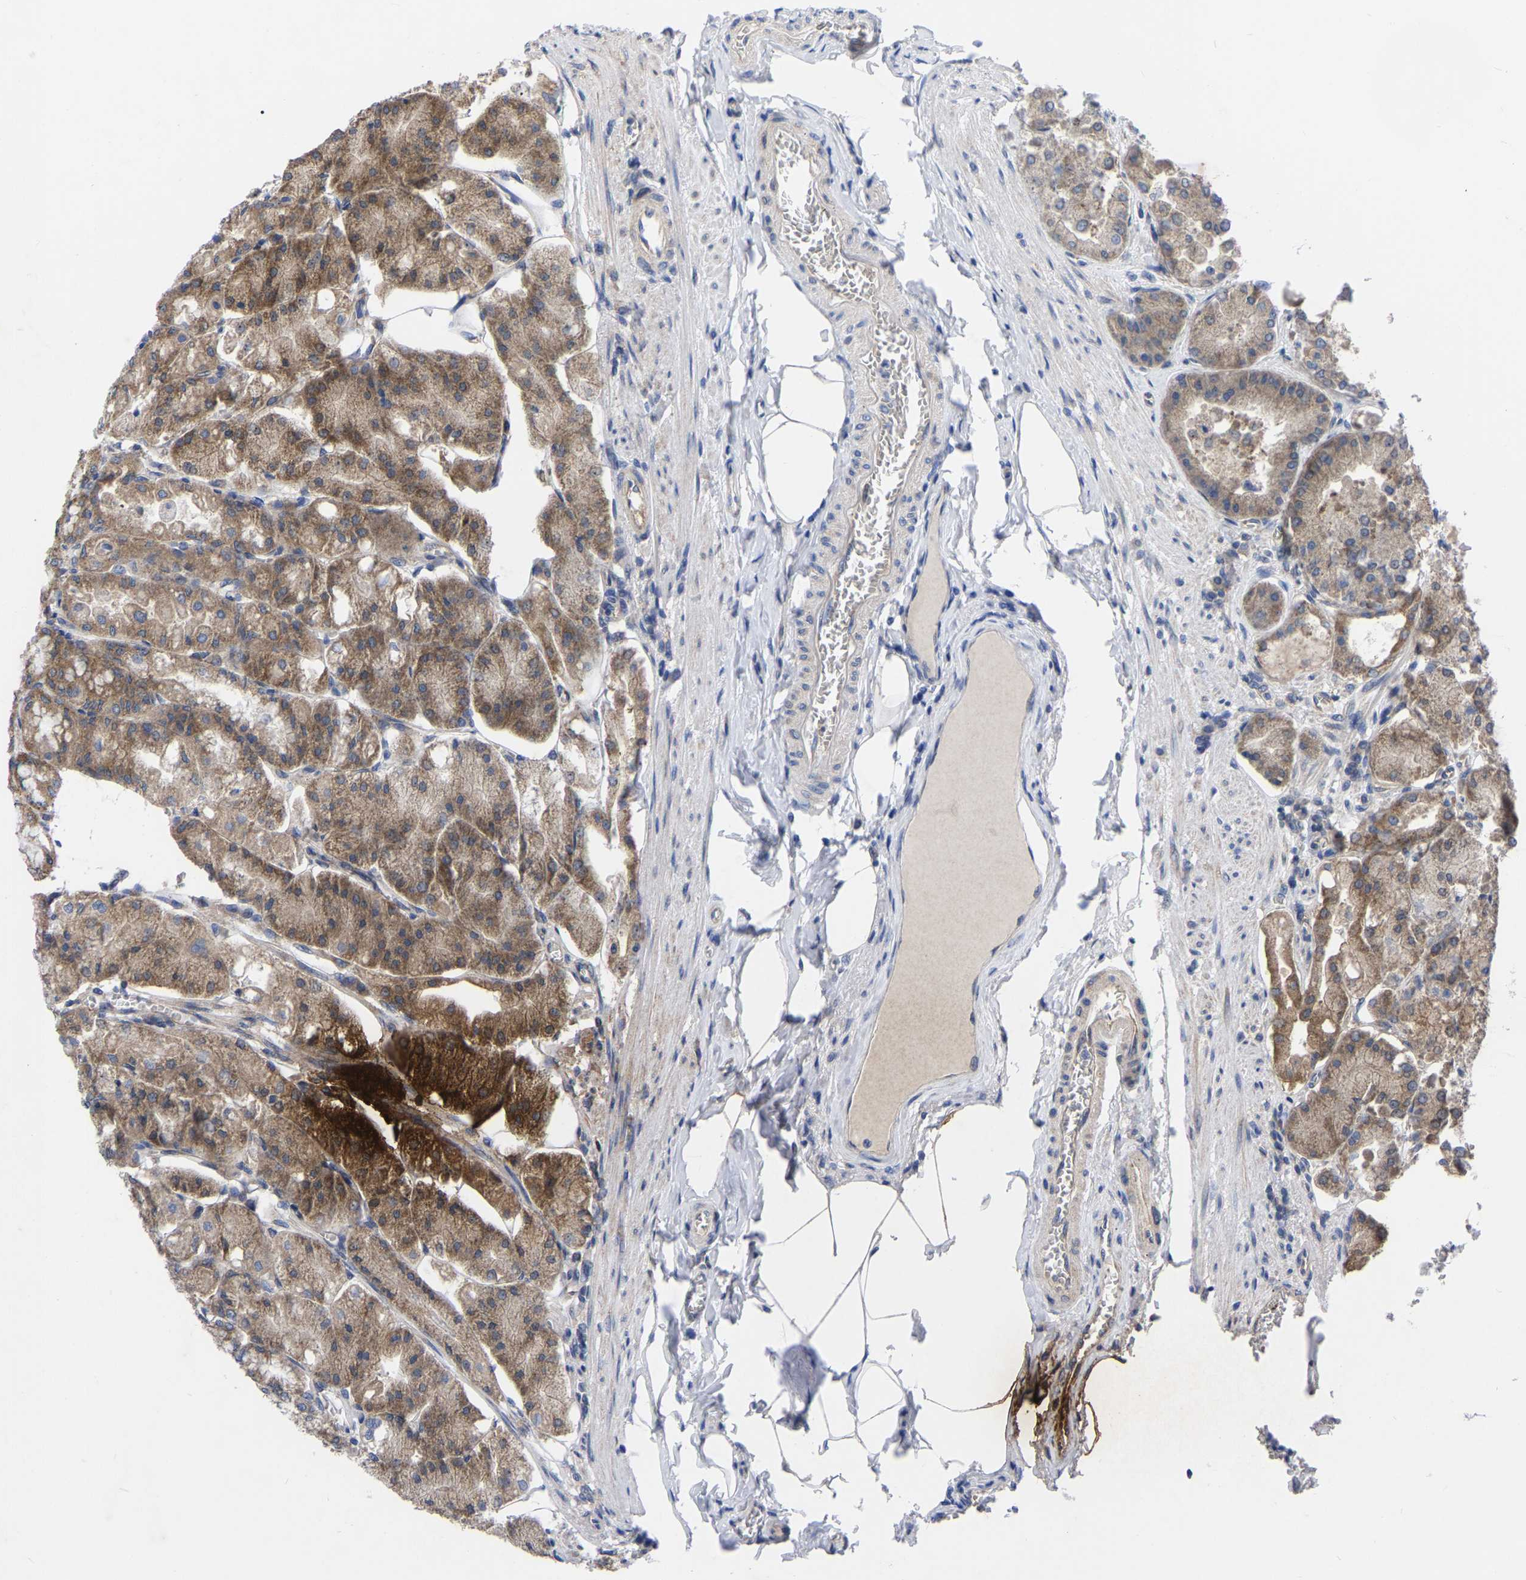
{"staining": {"intensity": "strong", "quantity": ">75%", "location": "cytoplasmic/membranous"}, "tissue": "stomach", "cell_type": "Glandular cells", "image_type": "normal", "snomed": [{"axis": "morphology", "description": "Normal tissue, NOS"}, {"axis": "topography", "description": "Stomach, lower"}], "caption": "Brown immunohistochemical staining in benign stomach displays strong cytoplasmic/membranous staining in about >75% of glandular cells.", "gene": "TCP1", "patient": {"sex": "male", "age": 71}}